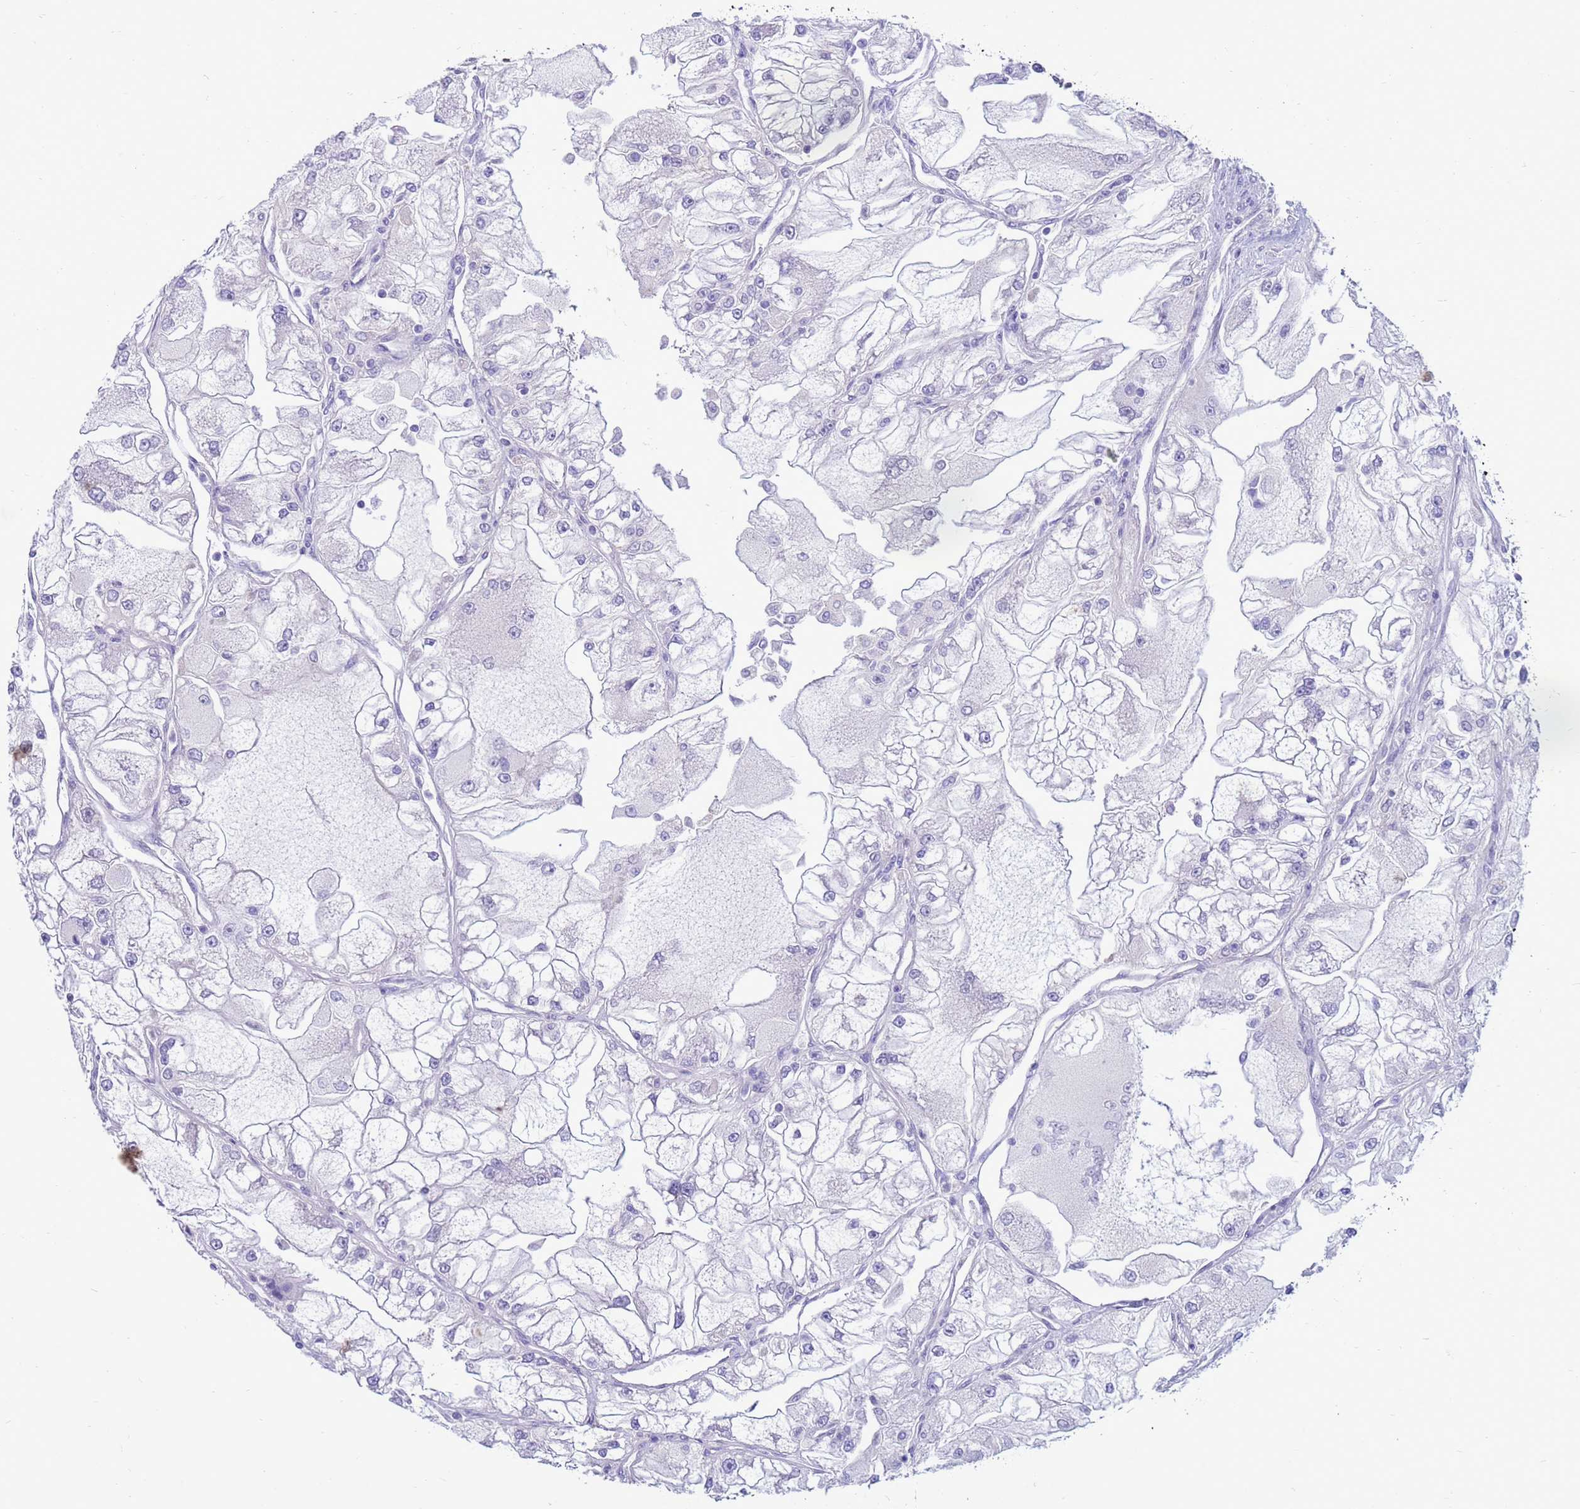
{"staining": {"intensity": "negative", "quantity": "none", "location": "none"}, "tissue": "renal cancer", "cell_type": "Tumor cells", "image_type": "cancer", "snomed": [{"axis": "morphology", "description": "Adenocarcinoma, NOS"}, {"axis": "topography", "description": "Kidney"}], "caption": "Human renal cancer stained for a protein using IHC exhibits no positivity in tumor cells.", "gene": "PDE10A", "patient": {"sex": "female", "age": 72}}